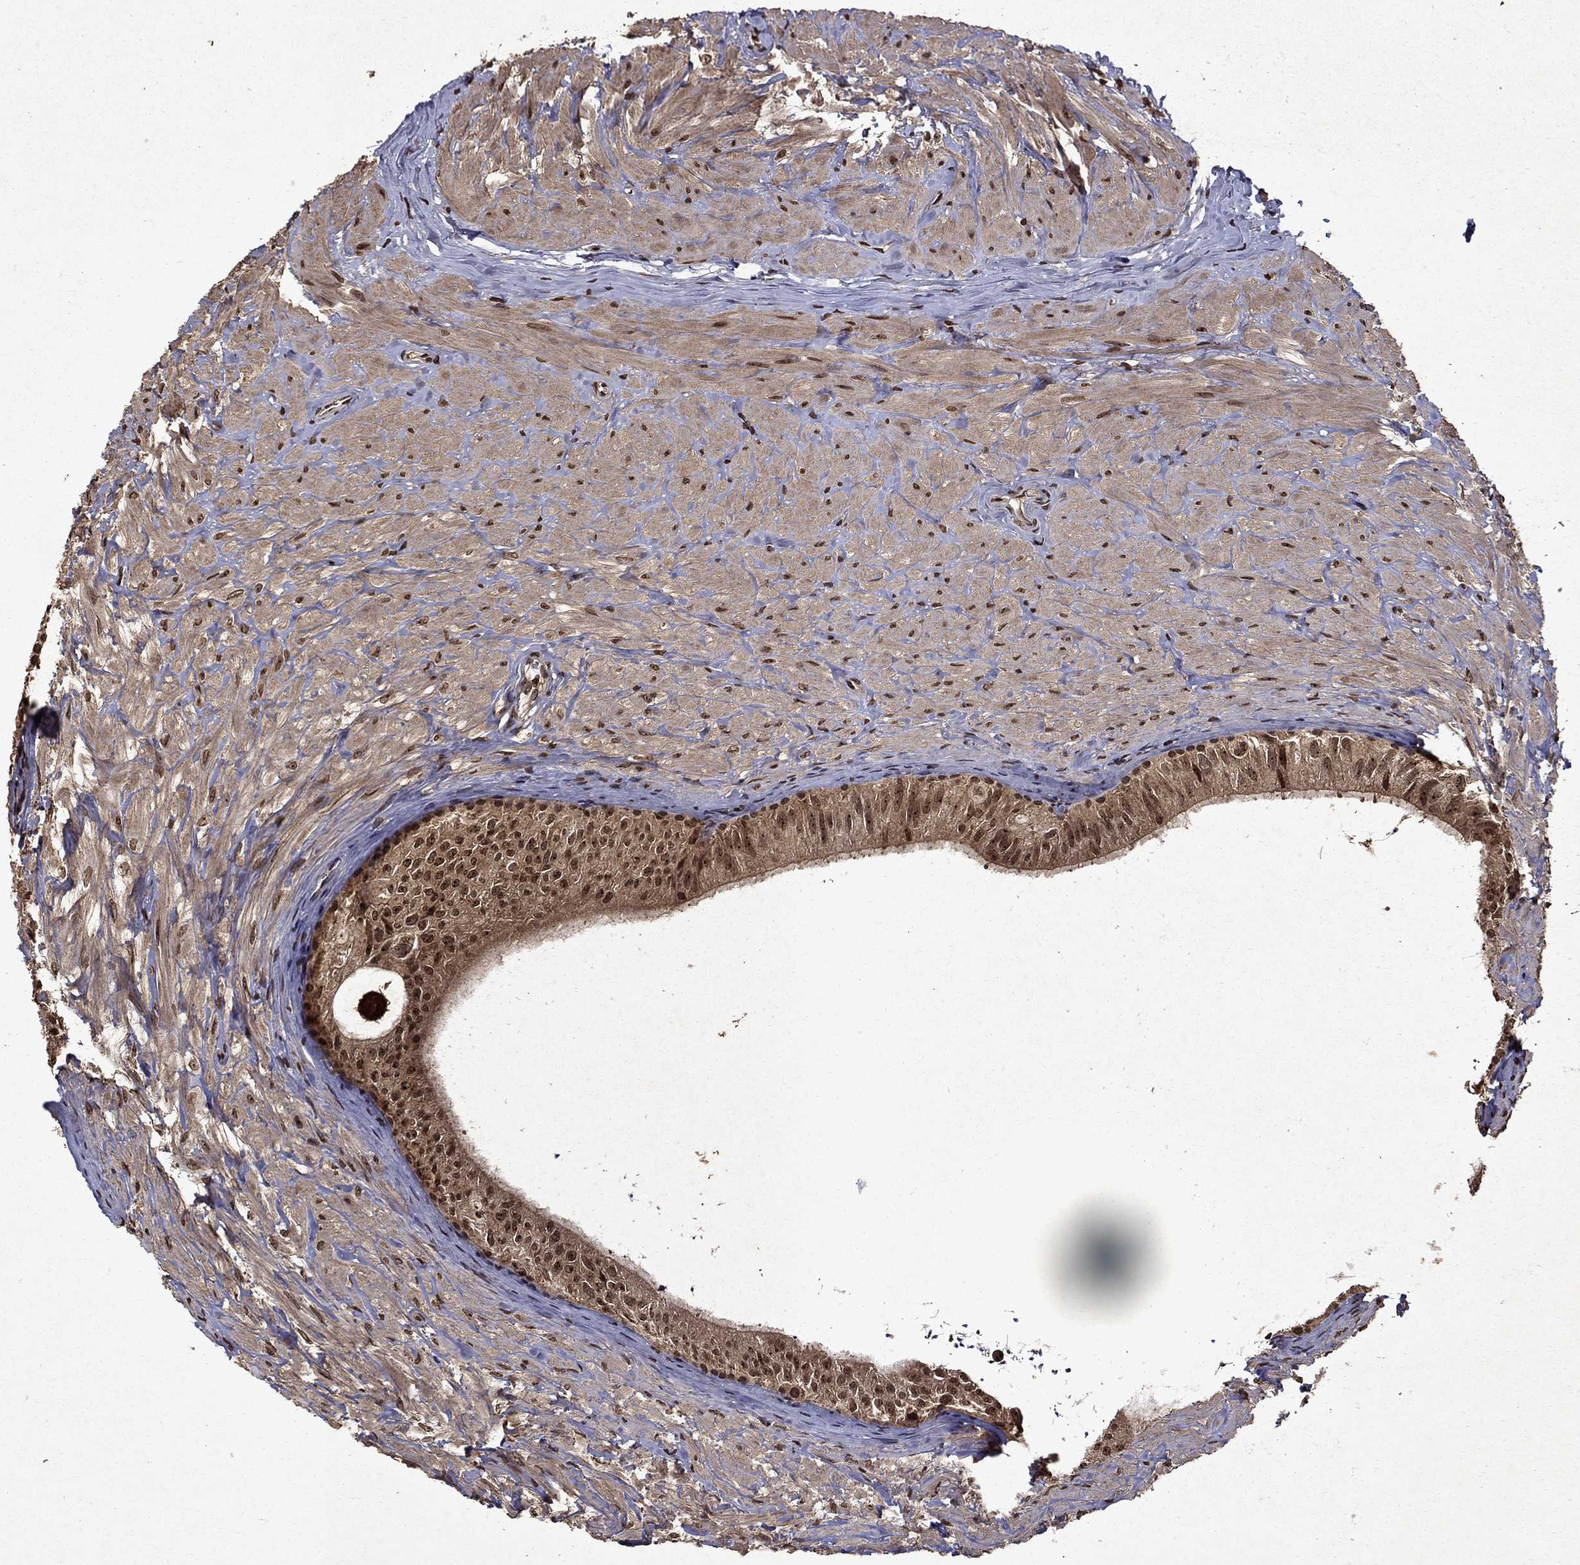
{"staining": {"intensity": "moderate", "quantity": ">75%", "location": "cytoplasmic/membranous,nuclear"}, "tissue": "epididymis", "cell_type": "Glandular cells", "image_type": "normal", "snomed": [{"axis": "morphology", "description": "Normal tissue, NOS"}, {"axis": "topography", "description": "Epididymis"}], "caption": "Glandular cells show medium levels of moderate cytoplasmic/membranous,nuclear positivity in about >75% of cells in normal human epididymis. The staining was performed using DAB to visualize the protein expression in brown, while the nuclei were stained in blue with hematoxylin (Magnification: 20x).", "gene": "PIN4", "patient": {"sex": "male", "age": 32}}